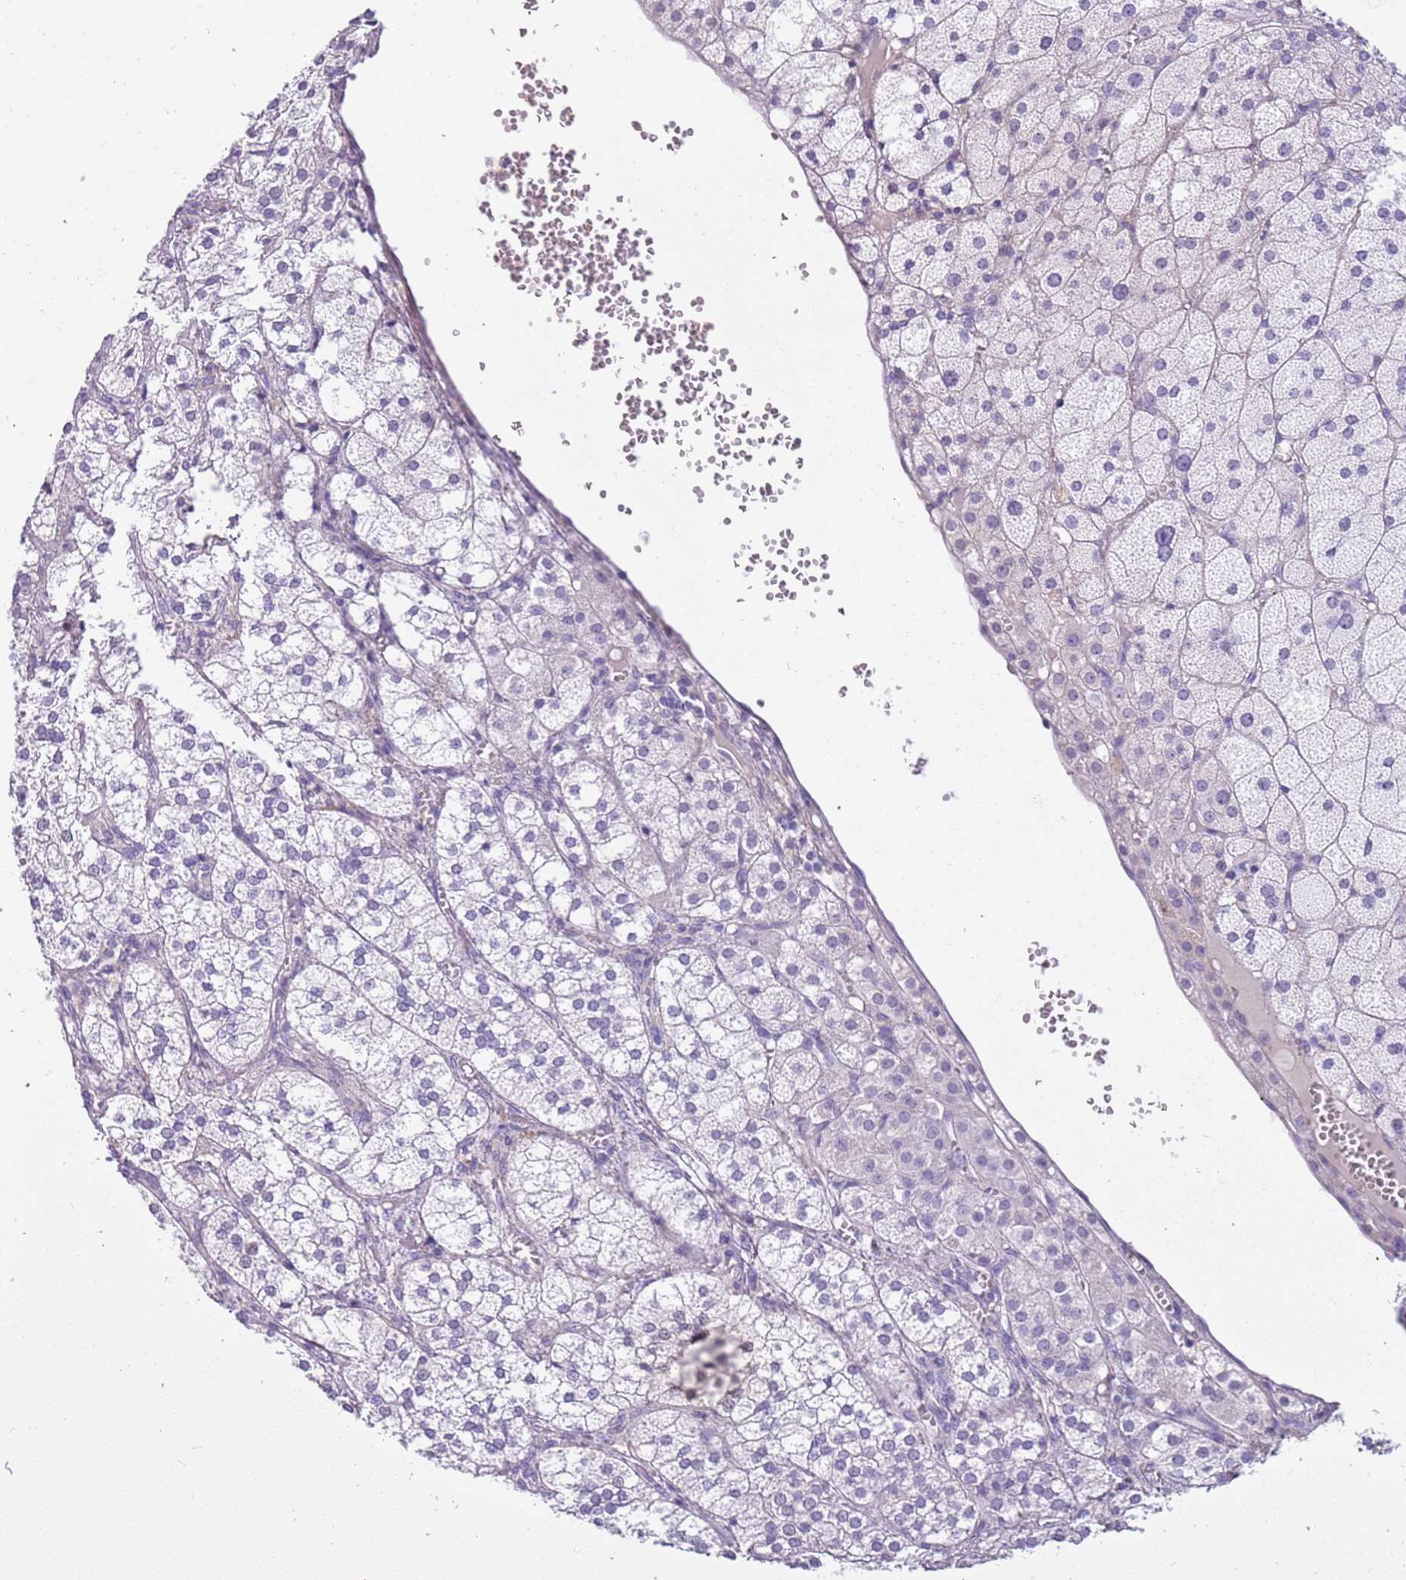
{"staining": {"intensity": "negative", "quantity": "none", "location": "none"}, "tissue": "adrenal gland", "cell_type": "Glandular cells", "image_type": "normal", "snomed": [{"axis": "morphology", "description": "Normal tissue, NOS"}, {"axis": "topography", "description": "Adrenal gland"}], "caption": "An immunohistochemistry (IHC) micrograph of unremarkable adrenal gland is shown. There is no staining in glandular cells of adrenal gland.", "gene": "PCGF2", "patient": {"sex": "female", "age": 61}}